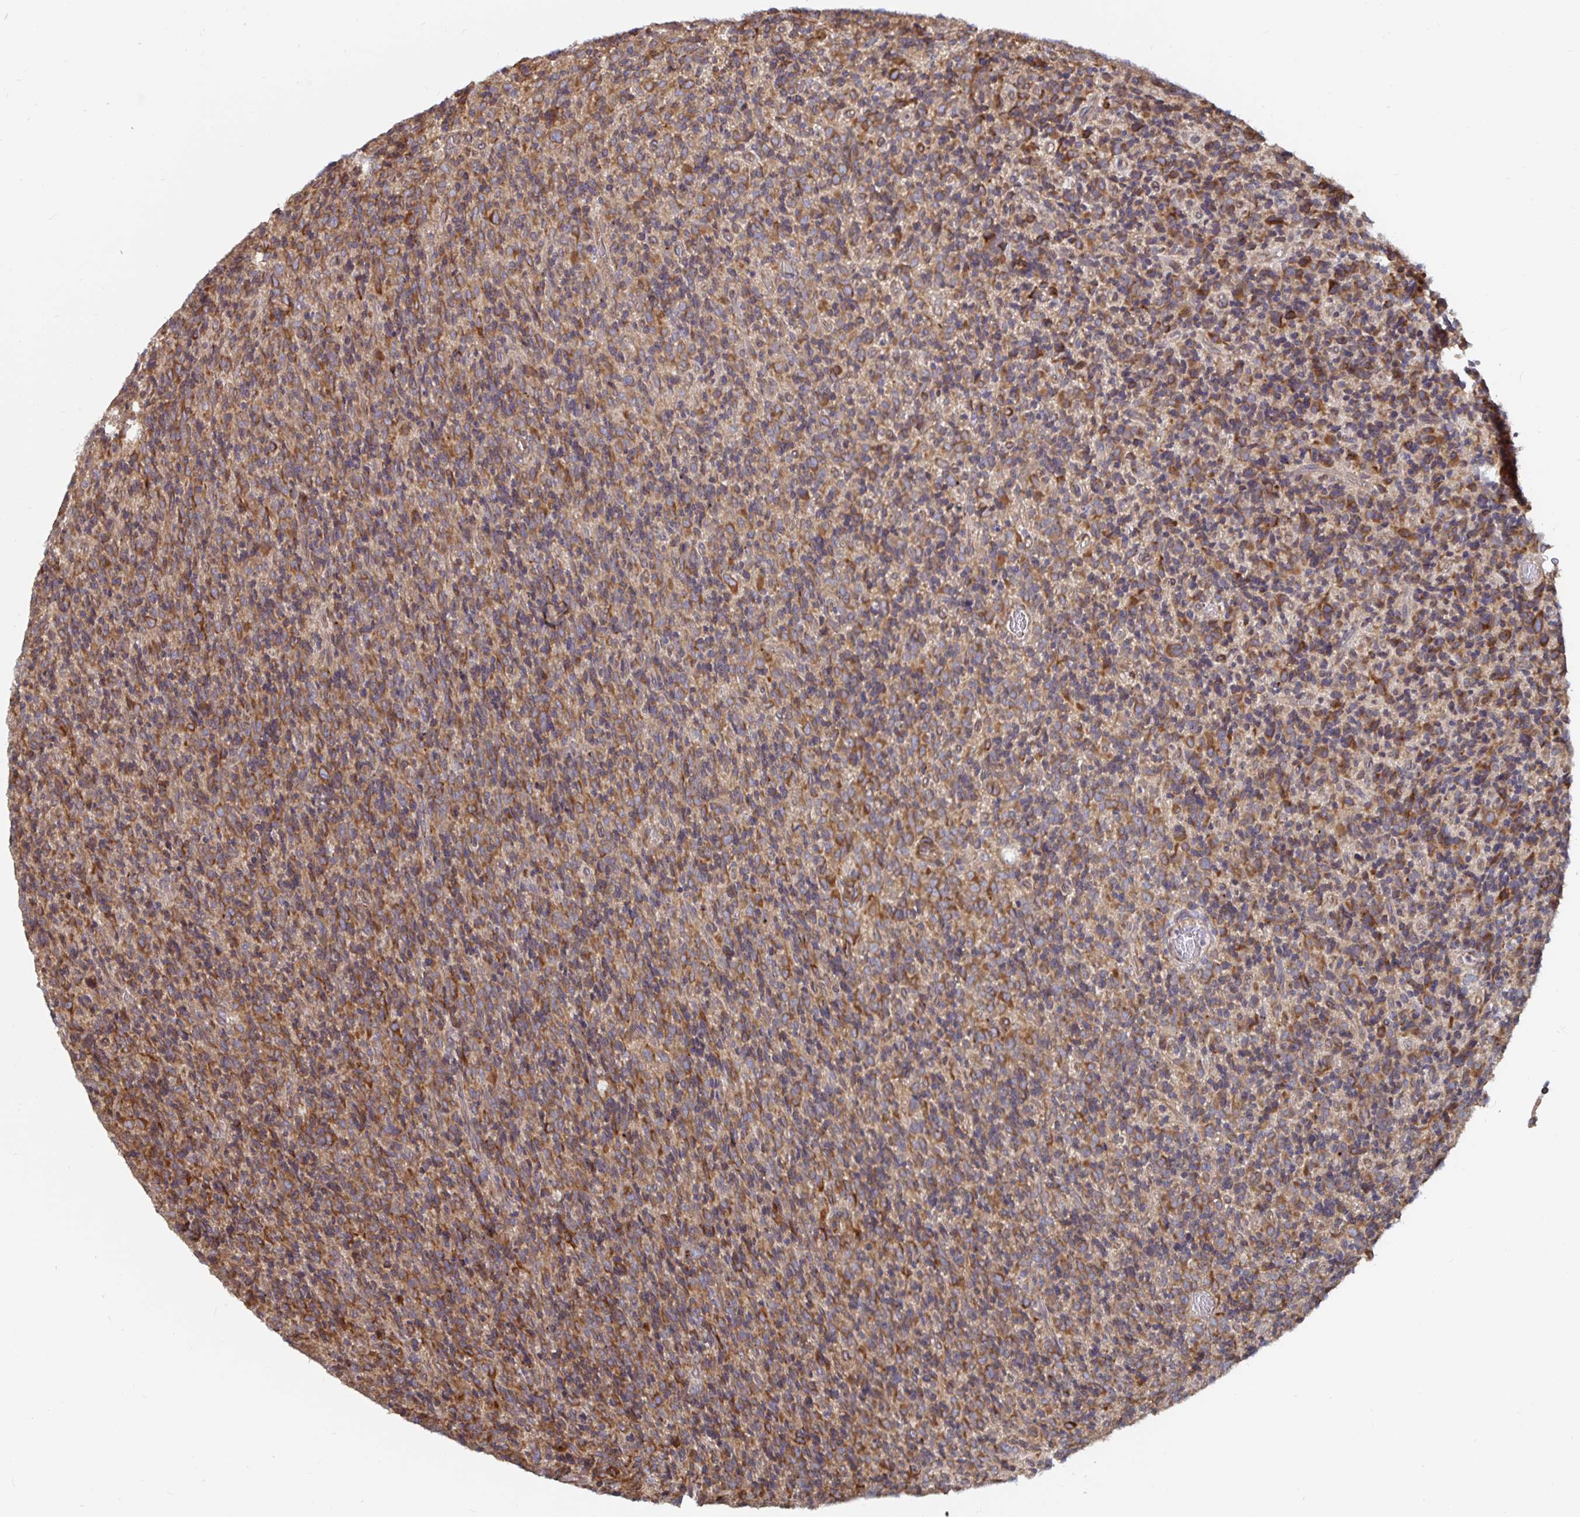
{"staining": {"intensity": "moderate", "quantity": ">75%", "location": "cytoplasmic/membranous"}, "tissue": "glioma", "cell_type": "Tumor cells", "image_type": "cancer", "snomed": [{"axis": "morphology", "description": "Glioma, malignant, High grade"}, {"axis": "topography", "description": "Brain"}], "caption": "Immunohistochemical staining of human high-grade glioma (malignant) reveals medium levels of moderate cytoplasmic/membranous staining in approximately >75% of tumor cells.", "gene": "BCAP29", "patient": {"sex": "male", "age": 76}}